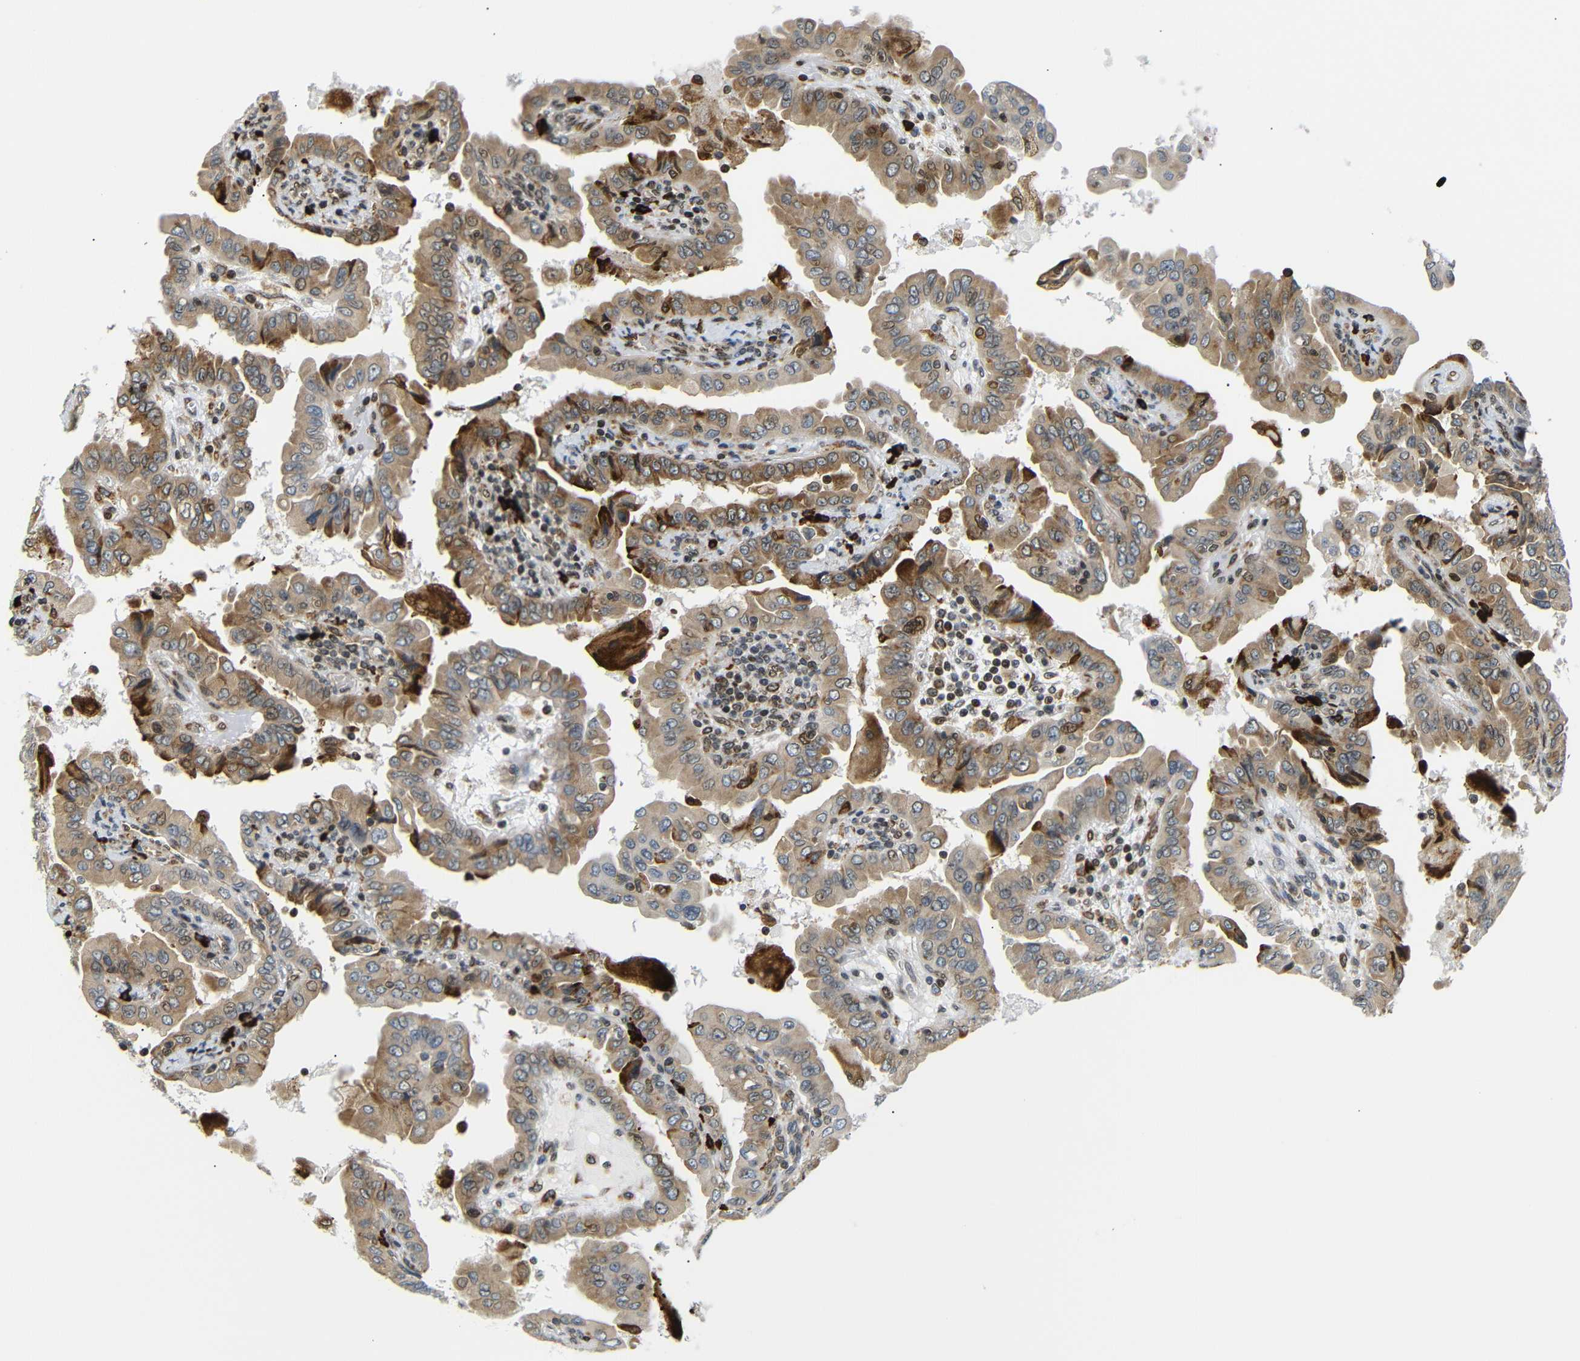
{"staining": {"intensity": "moderate", "quantity": ">75%", "location": "cytoplasmic/membranous"}, "tissue": "thyroid cancer", "cell_type": "Tumor cells", "image_type": "cancer", "snomed": [{"axis": "morphology", "description": "Papillary adenocarcinoma, NOS"}, {"axis": "topography", "description": "Thyroid gland"}], "caption": "Human papillary adenocarcinoma (thyroid) stained for a protein (brown) reveals moderate cytoplasmic/membranous positive staining in approximately >75% of tumor cells.", "gene": "SPCS2", "patient": {"sex": "male", "age": 33}}